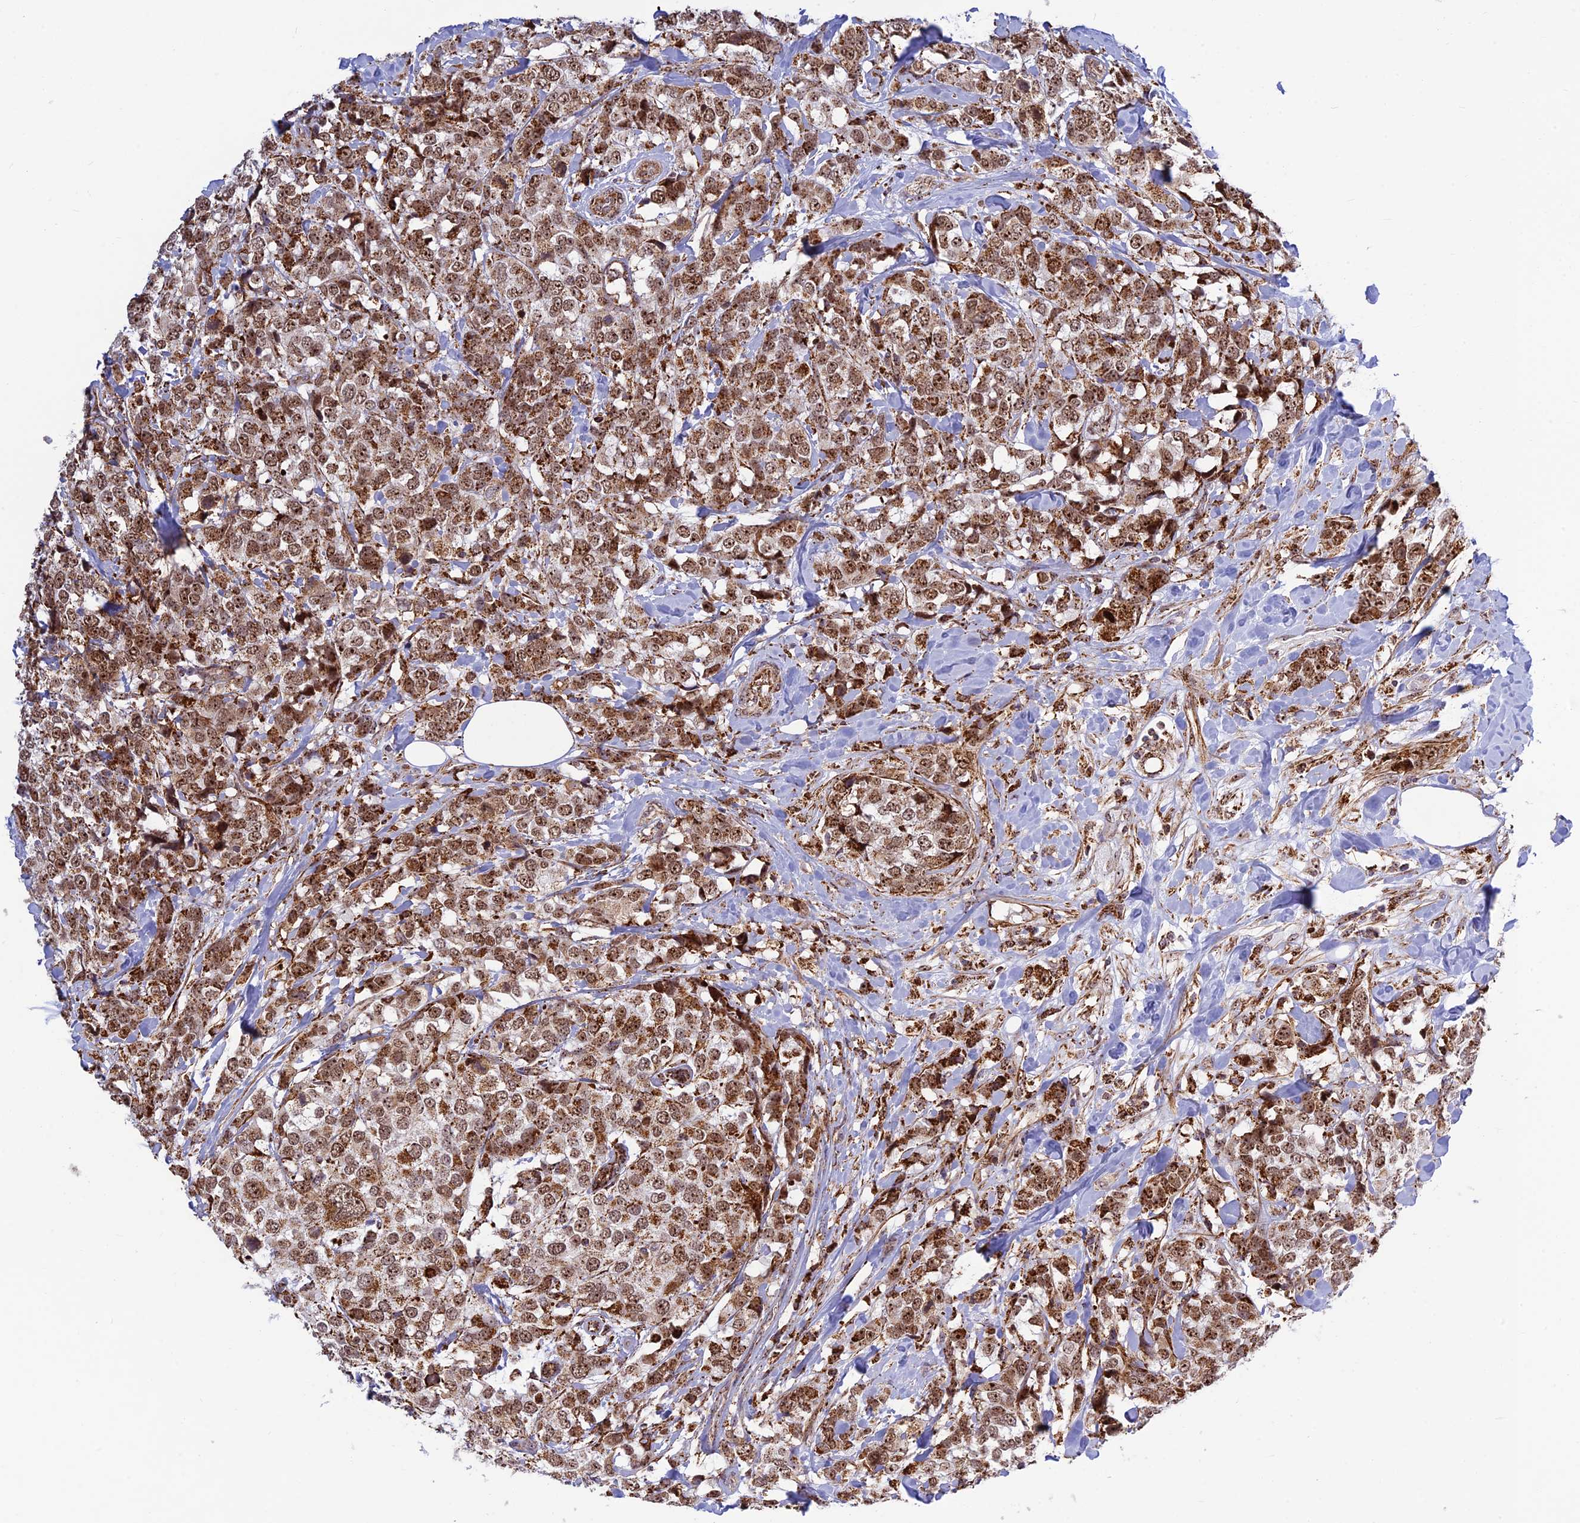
{"staining": {"intensity": "strong", "quantity": ">75%", "location": "cytoplasmic/membranous,nuclear"}, "tissue": "breast cancer", "cell_type": "Tumor cells", "image_type": "cancer", "snomed": [{"axis": "morphology", "description": "Lobular carcinoma"}, {"axis": "topography", "description": "Breast"}], "caption": "Immunohistochemistry photomicrograph of breast cancer stained for a protein (brown), which reveals high levels of strong cytoplasmic/membranous and nuclear expression in approximately >75% of tumor cells.", "gene": "POLR1G", "patient": {"sex": "female", "age": 59}}